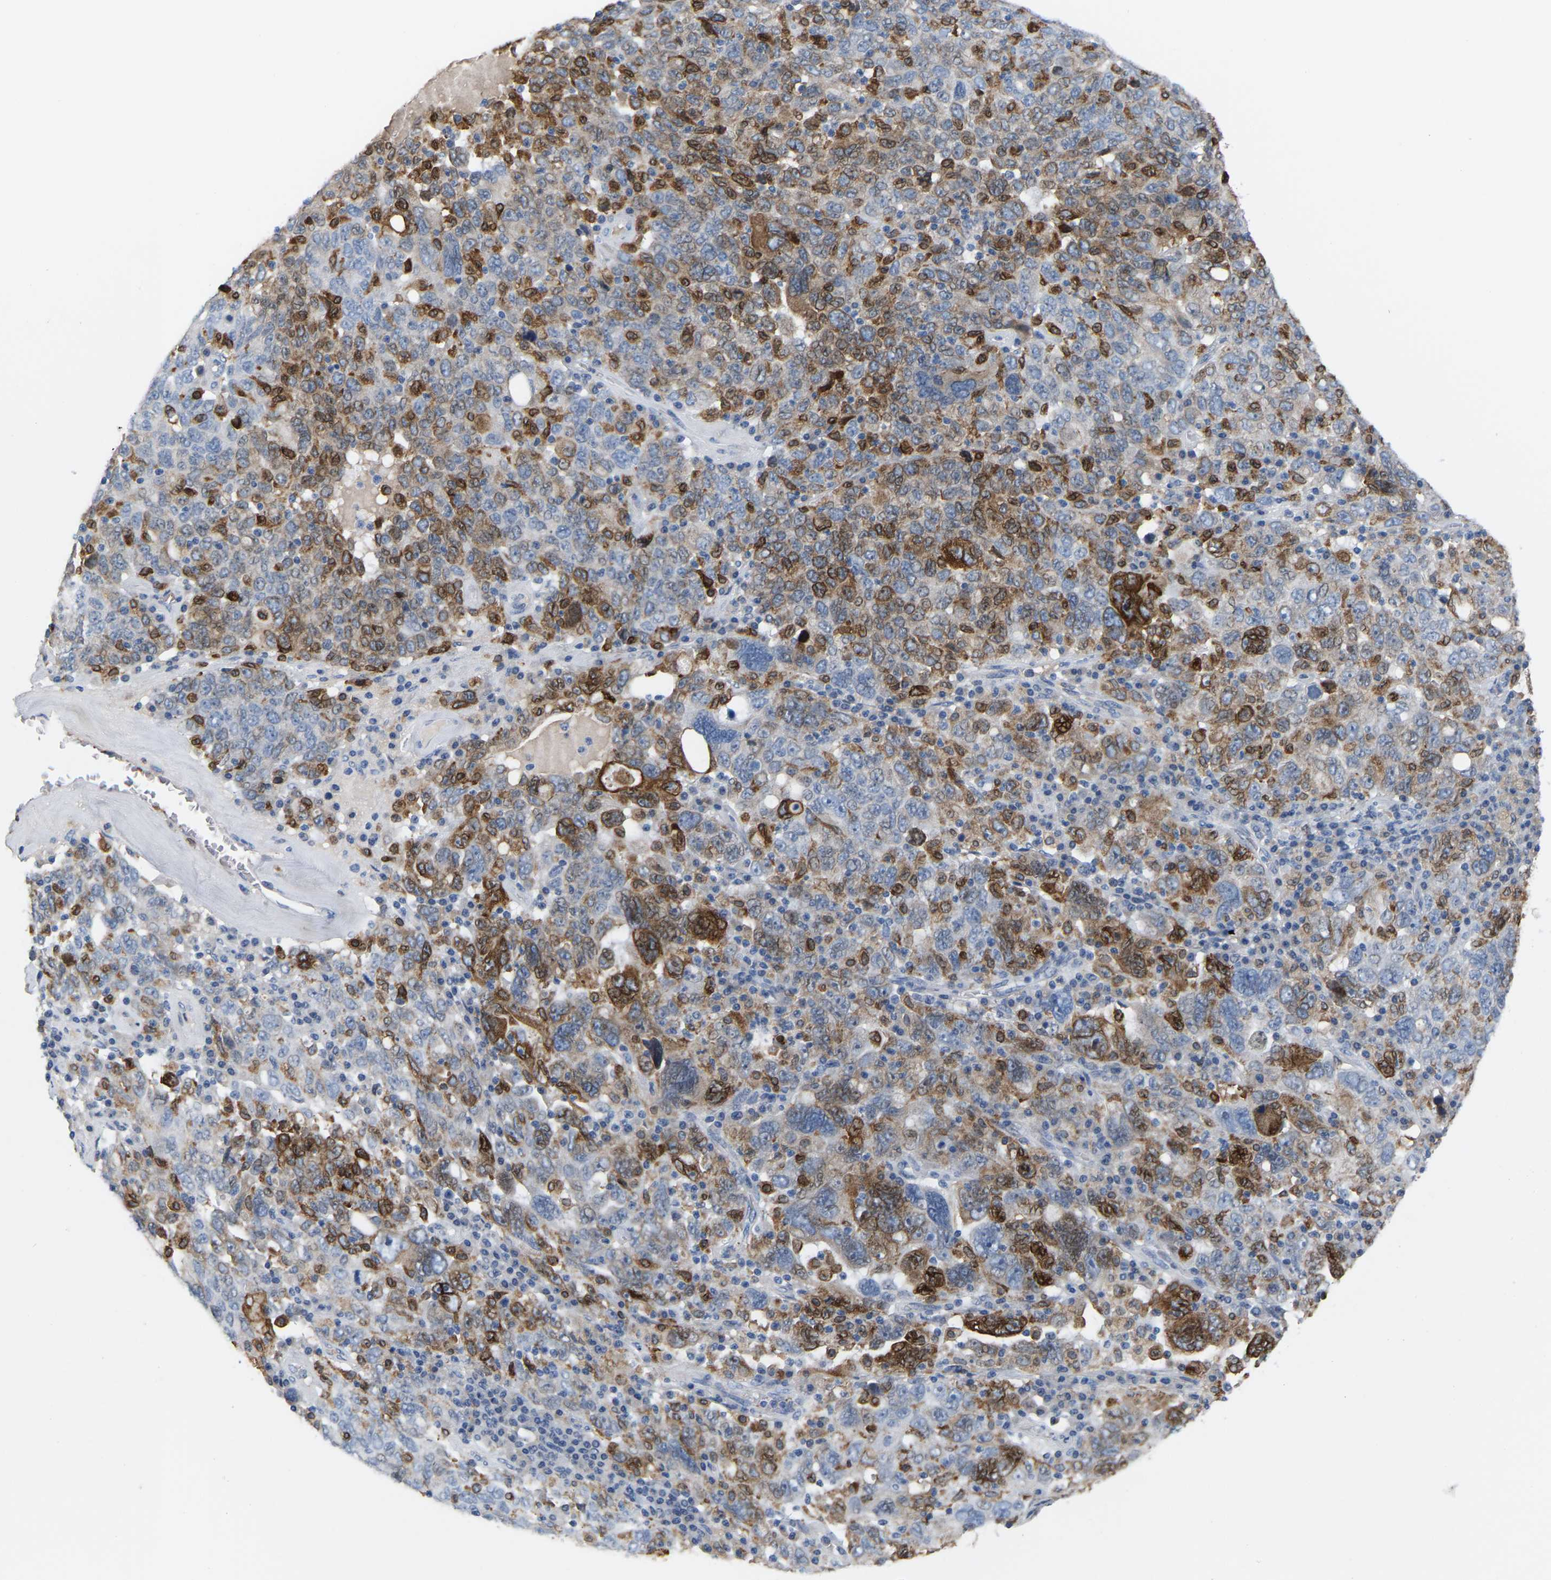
{"staining": {"intensity": "moderate", "quantity": ">75%", "location": "cytoplasmic/membranous"}, "tissue": "ovarian cancer", "cell_type": "Tumor cells", "image_type": "cancer", "snomed": [{"axis": "morphology", "description": "Carcinoma, endometroid"}, {"axis": "topography", "description": "Ovary"}], "caption": "This image reveals ovarian endometroid carcinoma stained with immunohistochemistry (IHC) to label a protein in brown. The cytoplasmic/membranous of tumor cells show moderate positivity for the protein. Nuclei are counter-stained blue.", "gene": "PTGS1", "patient": {"sex": "female", "age": 62}}